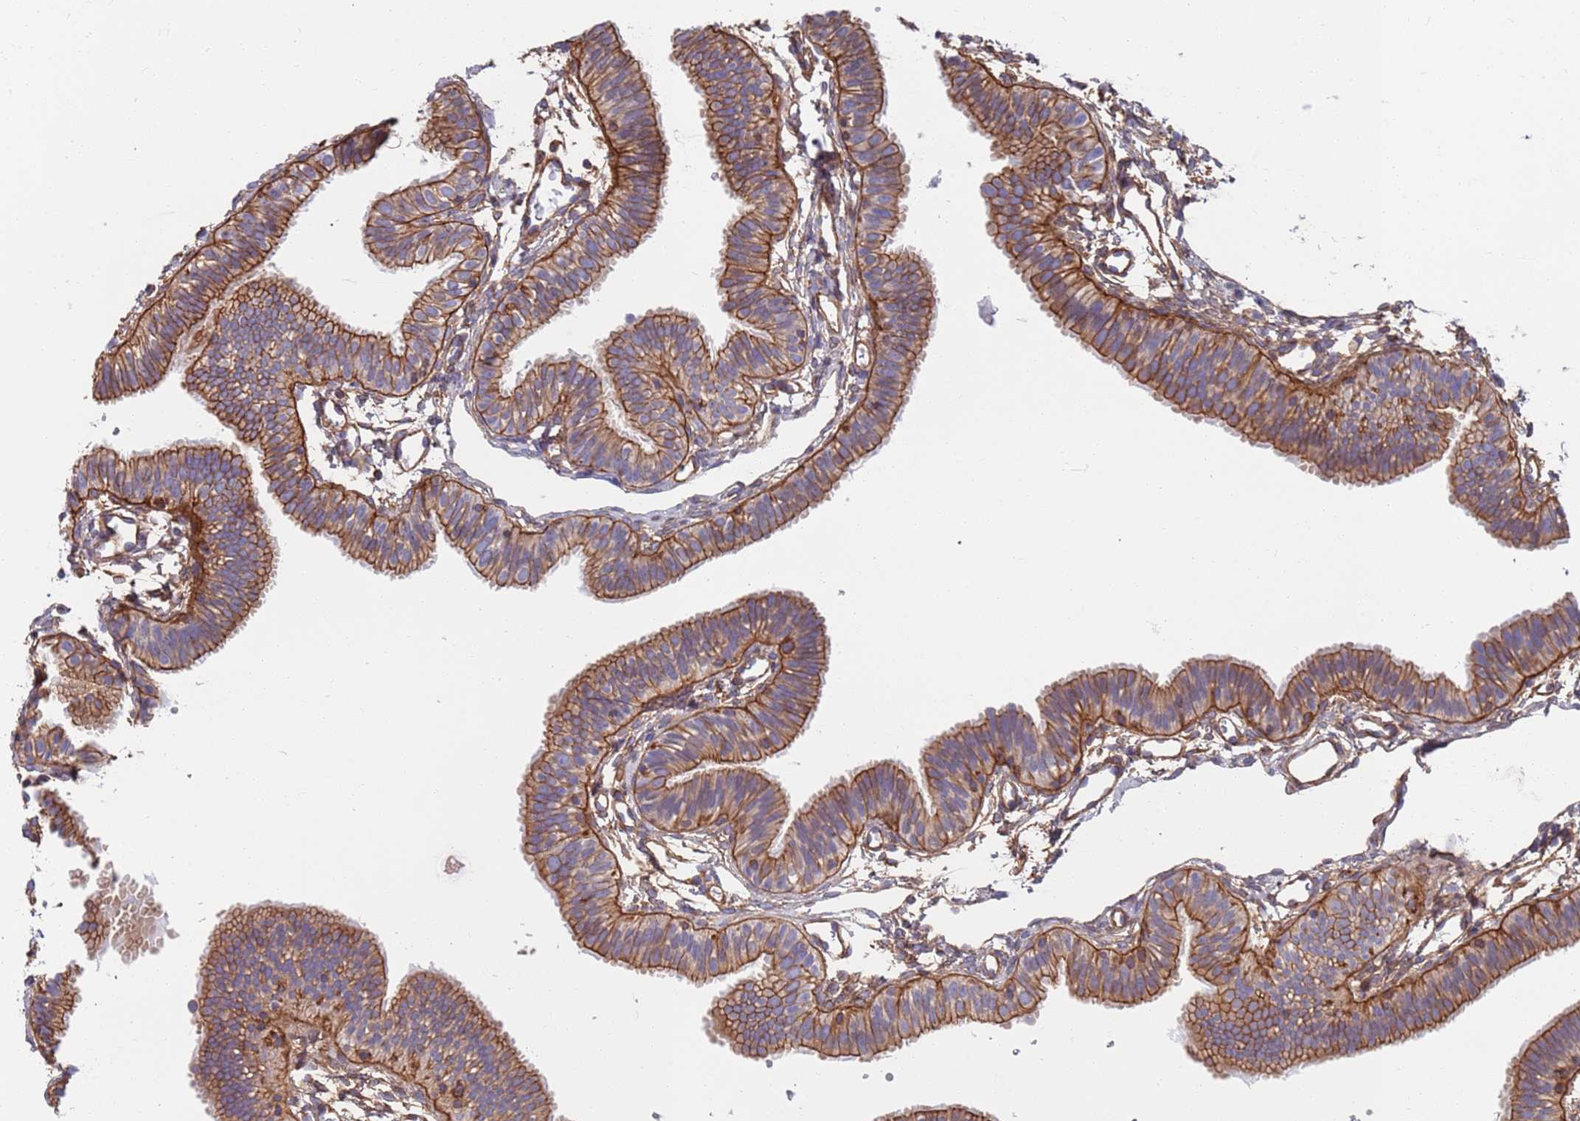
{"staining": {"intensity": "moderate", "quantity": "25%-75%", "location": "cytoplasmic/membranous"}, "tissue": "fallopian tube", "cell_type": "Glandular cells", "image_type": "normal", "snomed": [{"axis": "morphology", "description": "Normal tissue, NOS"}, {"axis": "topography", "description": "Fallopian tube"}], "caption": "A micrograph showing moderate cytoplasmic/membranous positivity in approximately 25%-75% of glandular cells in benign fallopian tube, as visualized by brown immunohistochemical staining.", "gene": "JAKMIP2", "patient": {"sex": "female", "age": 35}}